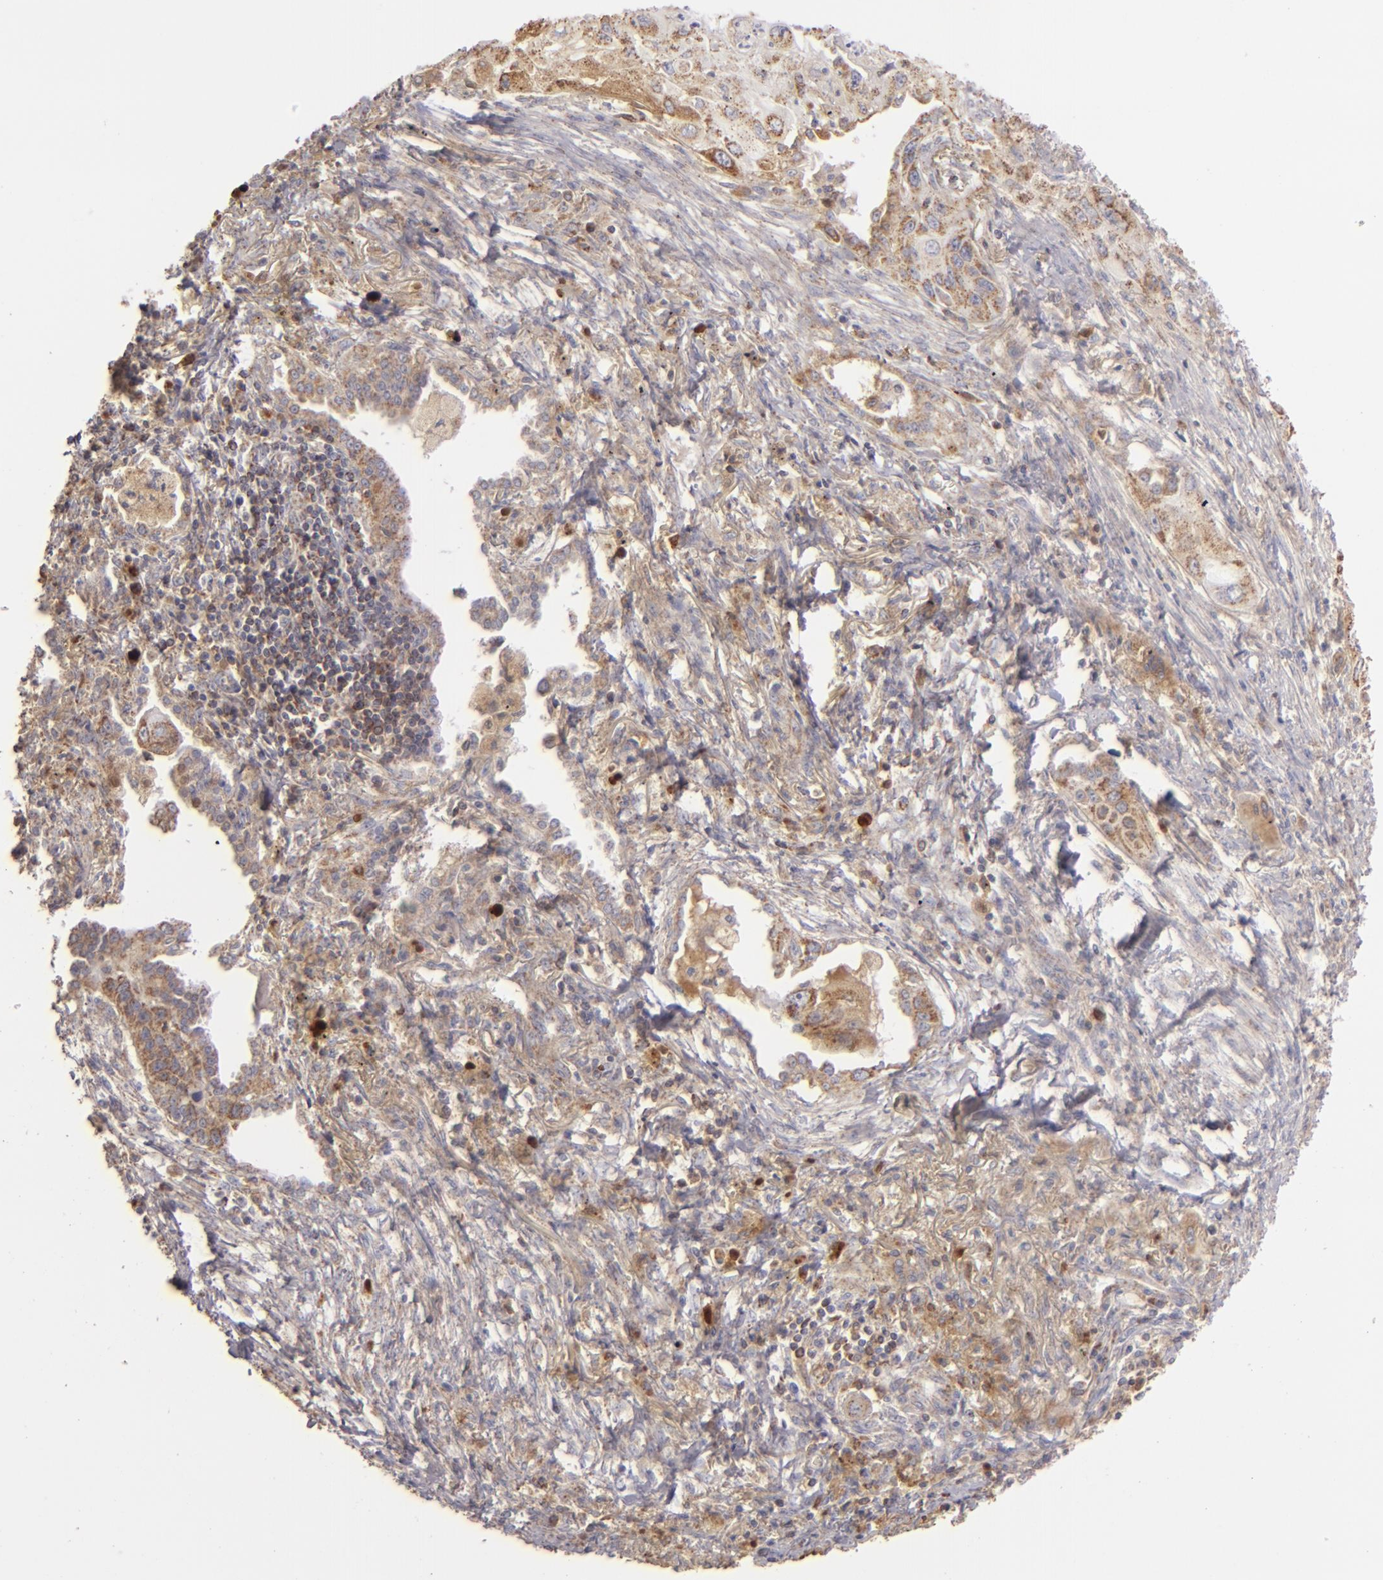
{"staining": {"intensity": "moderate", "quantity": ">75%", "location": "cytoplasmic/membranous"}, "tissue": "lung cancer", "cell_type": "Tumor cells", "image_type": "cancer", "snomed": [{"axis": "morphology", "description": "Squamous cell carcinoma, NOS"}, {"axis": "topography", "description": "Lung"}], "caption": "Immunohistochemistry of human squamous cell carcinoma (lung) exhibits medium levels of moderate cytoplasmic/membranous positivity in about >75% of tumor cells.", "gene": "CFB", "patient": {"sex": "male", "age": 71}}